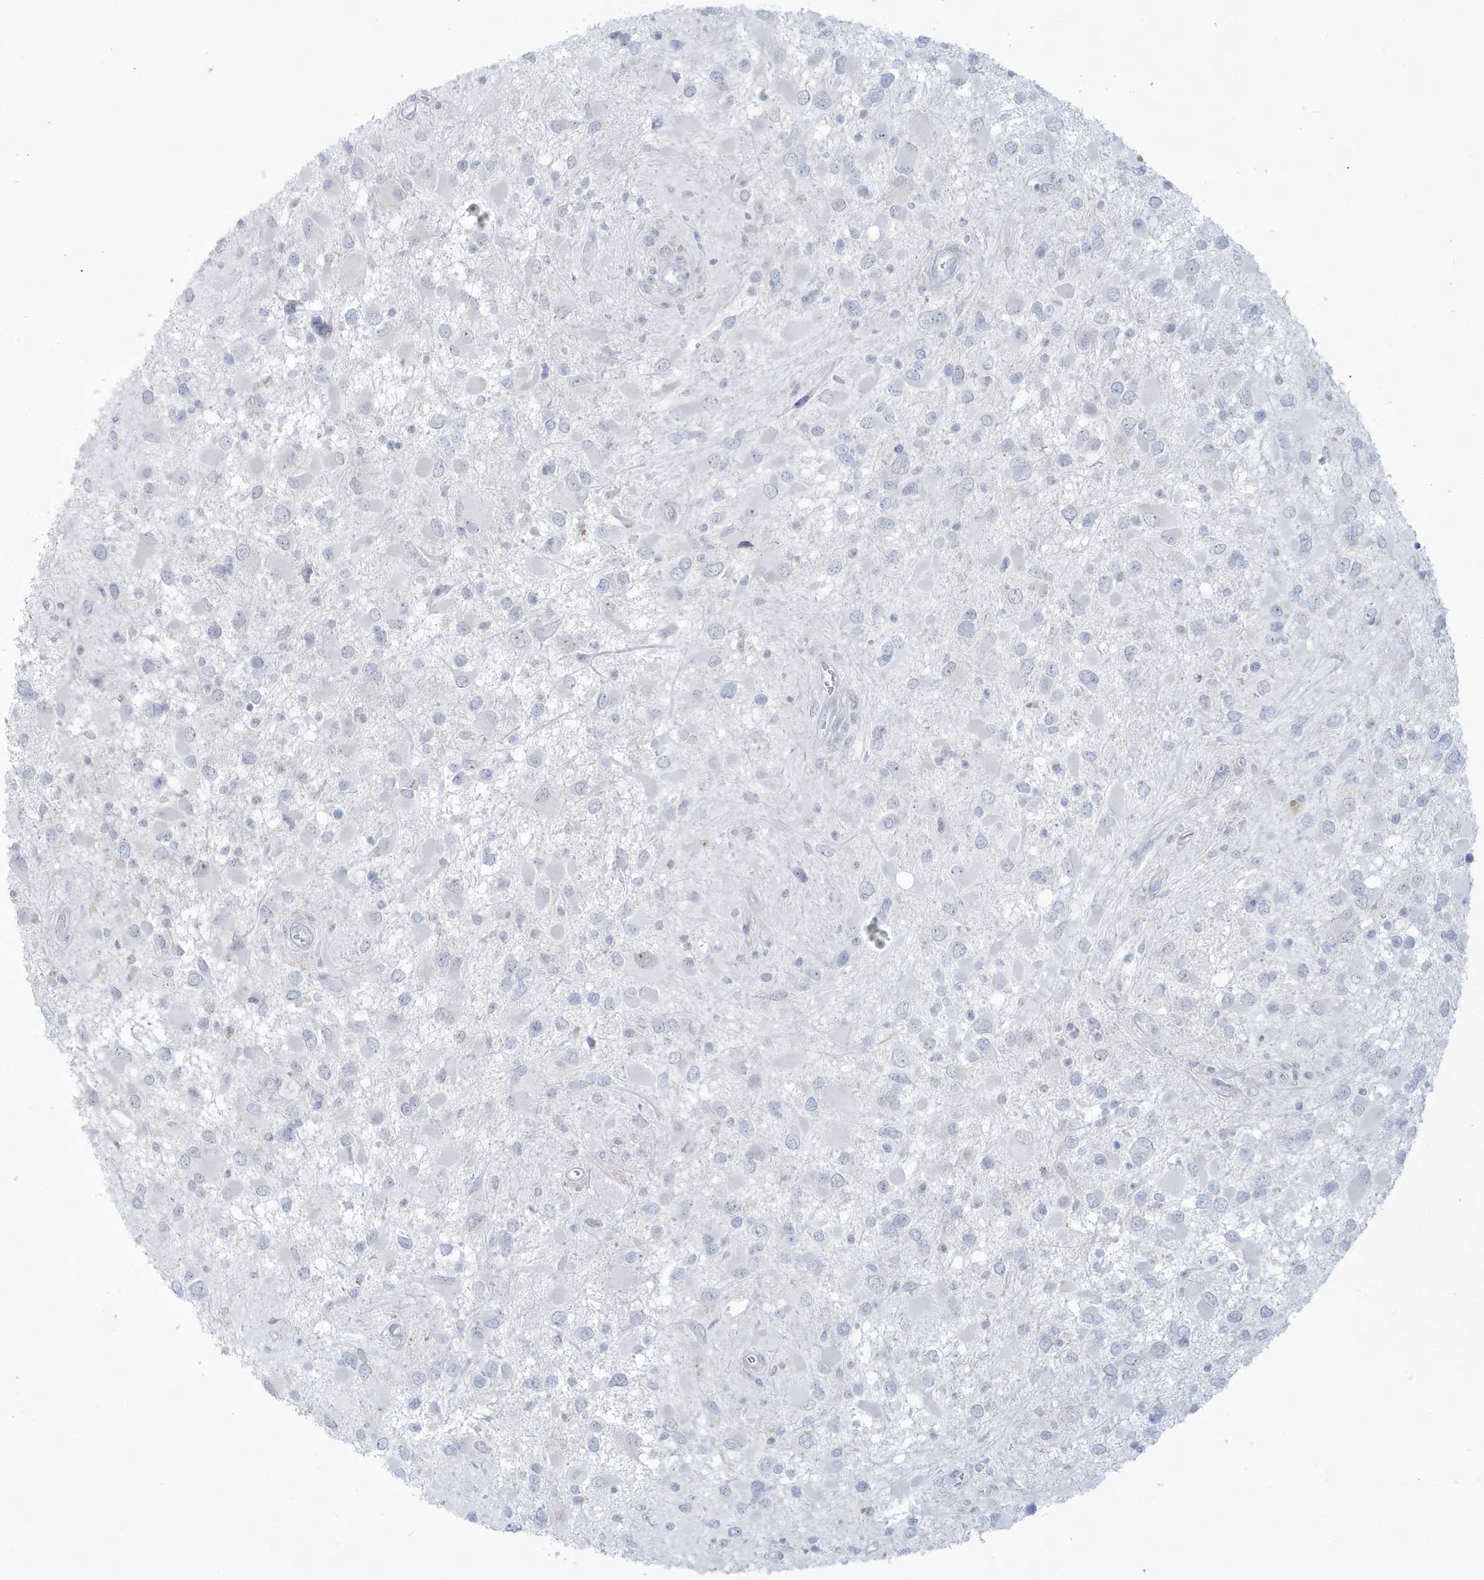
{"staining": {"intensity": "negative", "quantity": "none", "location": "none"}, "tissue": "glioma", "cell_type": "Tumor cells", "image_type": "cancer", "snomed": [{"axis": "morphology", "description": "Glioma, malignant, High grade"}, {"axis": "topography", "description": "Brain"}], "caption": "High magnification brightfield microscopy of high-grade glioma (malignant) stained with DAB (brown) and counterstained with hematoxylin (blue): tumor cells show no significant positivity.", "gene": "HERC6", "patient": {"sex": "male", "age": 53}}